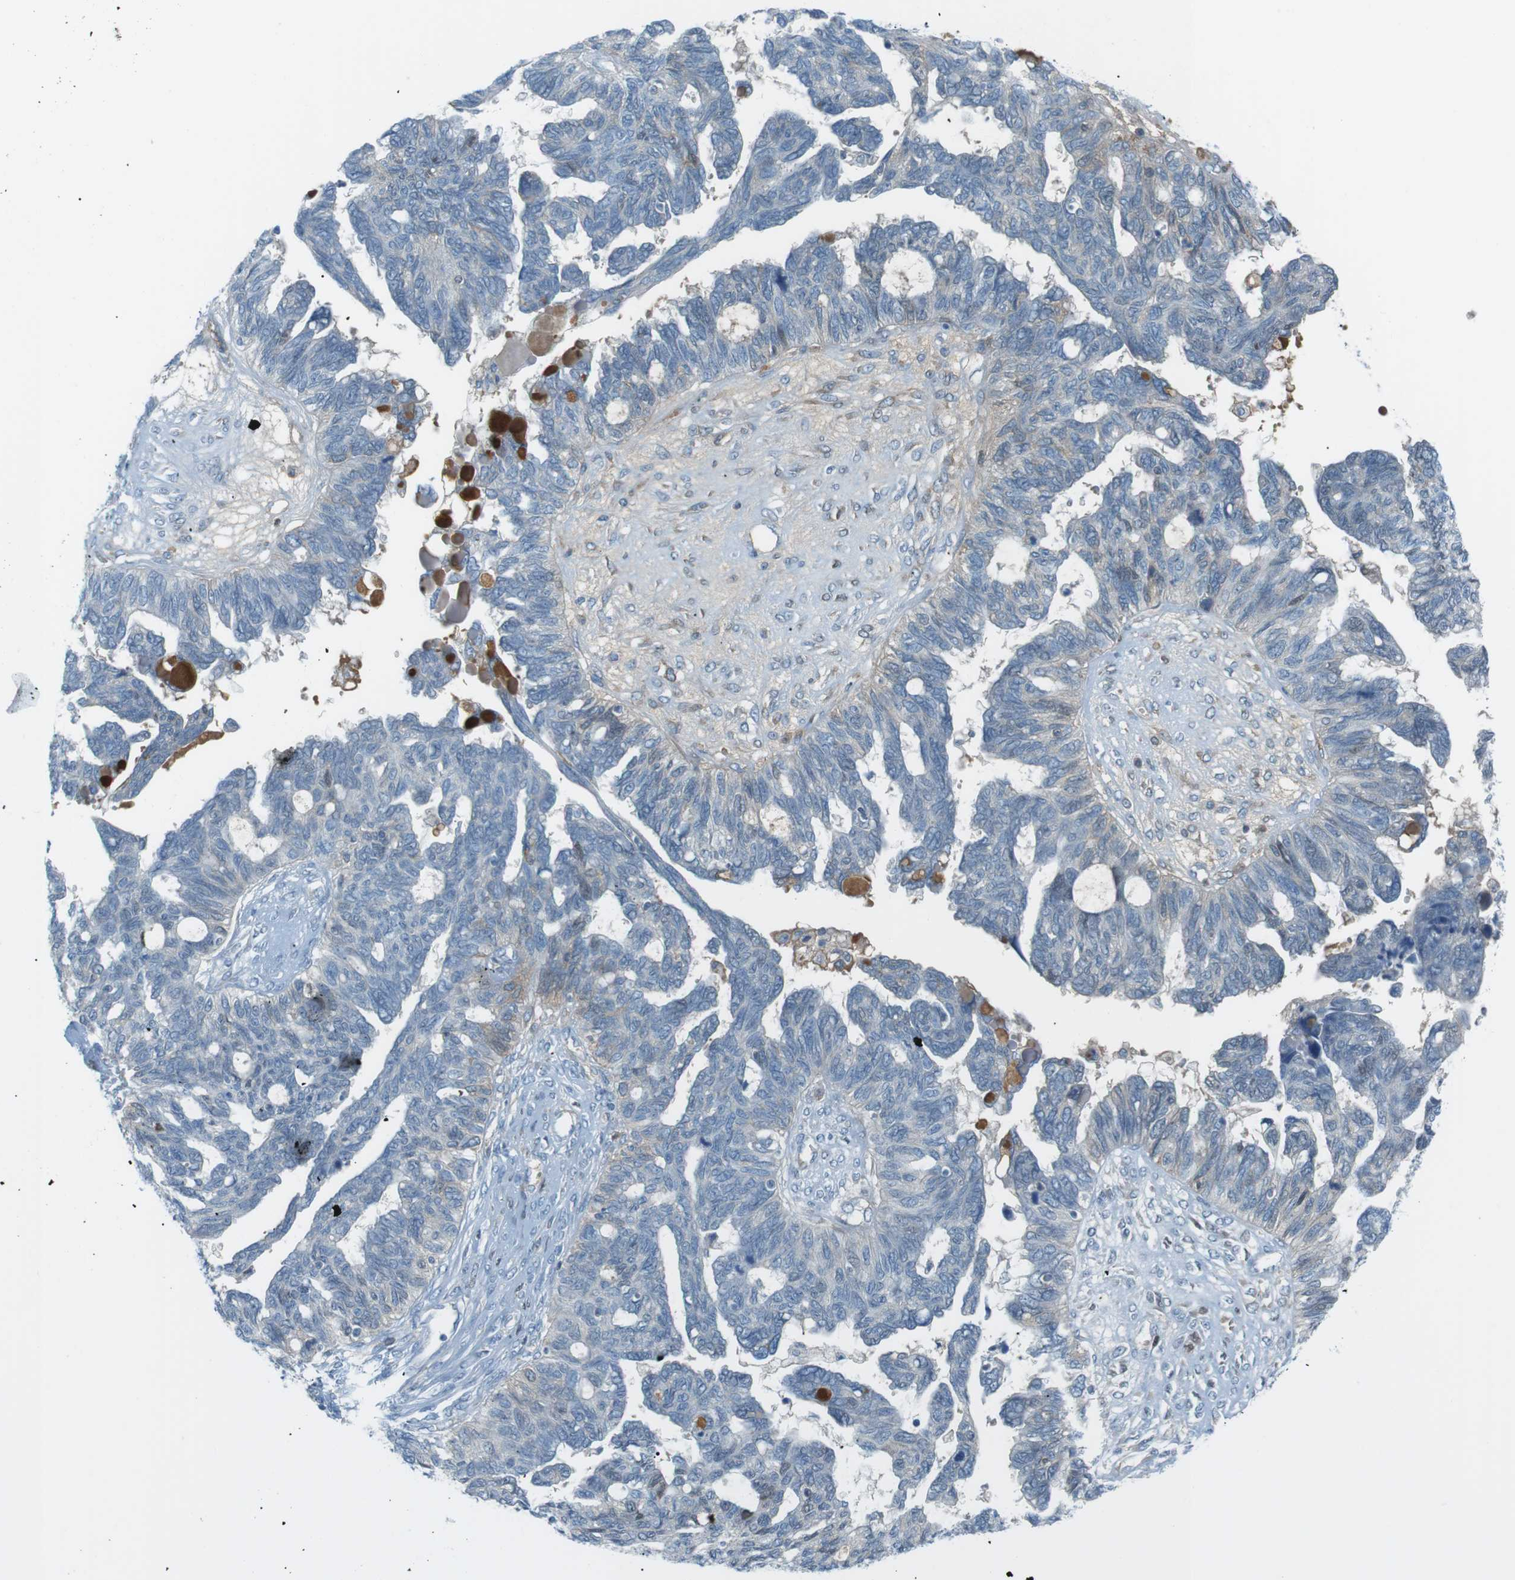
{"staining": {"intensity": "negative", "quantity": "none", "location": "none"}, "tissue": "ovarian cancer", "cell_type": "Tumor cells", "image_type": "cancer", "snomed": [{"axis": "morphology", "description": "Cystadenocarcinoma, serous, NOS"}, {"axis": "topography", "description": "Ovary"}], "caption": "Immunohistochemical staining of ovarian cancer (serous cystadenocarcinoma) demonstrates no significant positivity in tumor cells.", "gene": "AZGP1", "patient": {"sex": "female", "age": 79}}